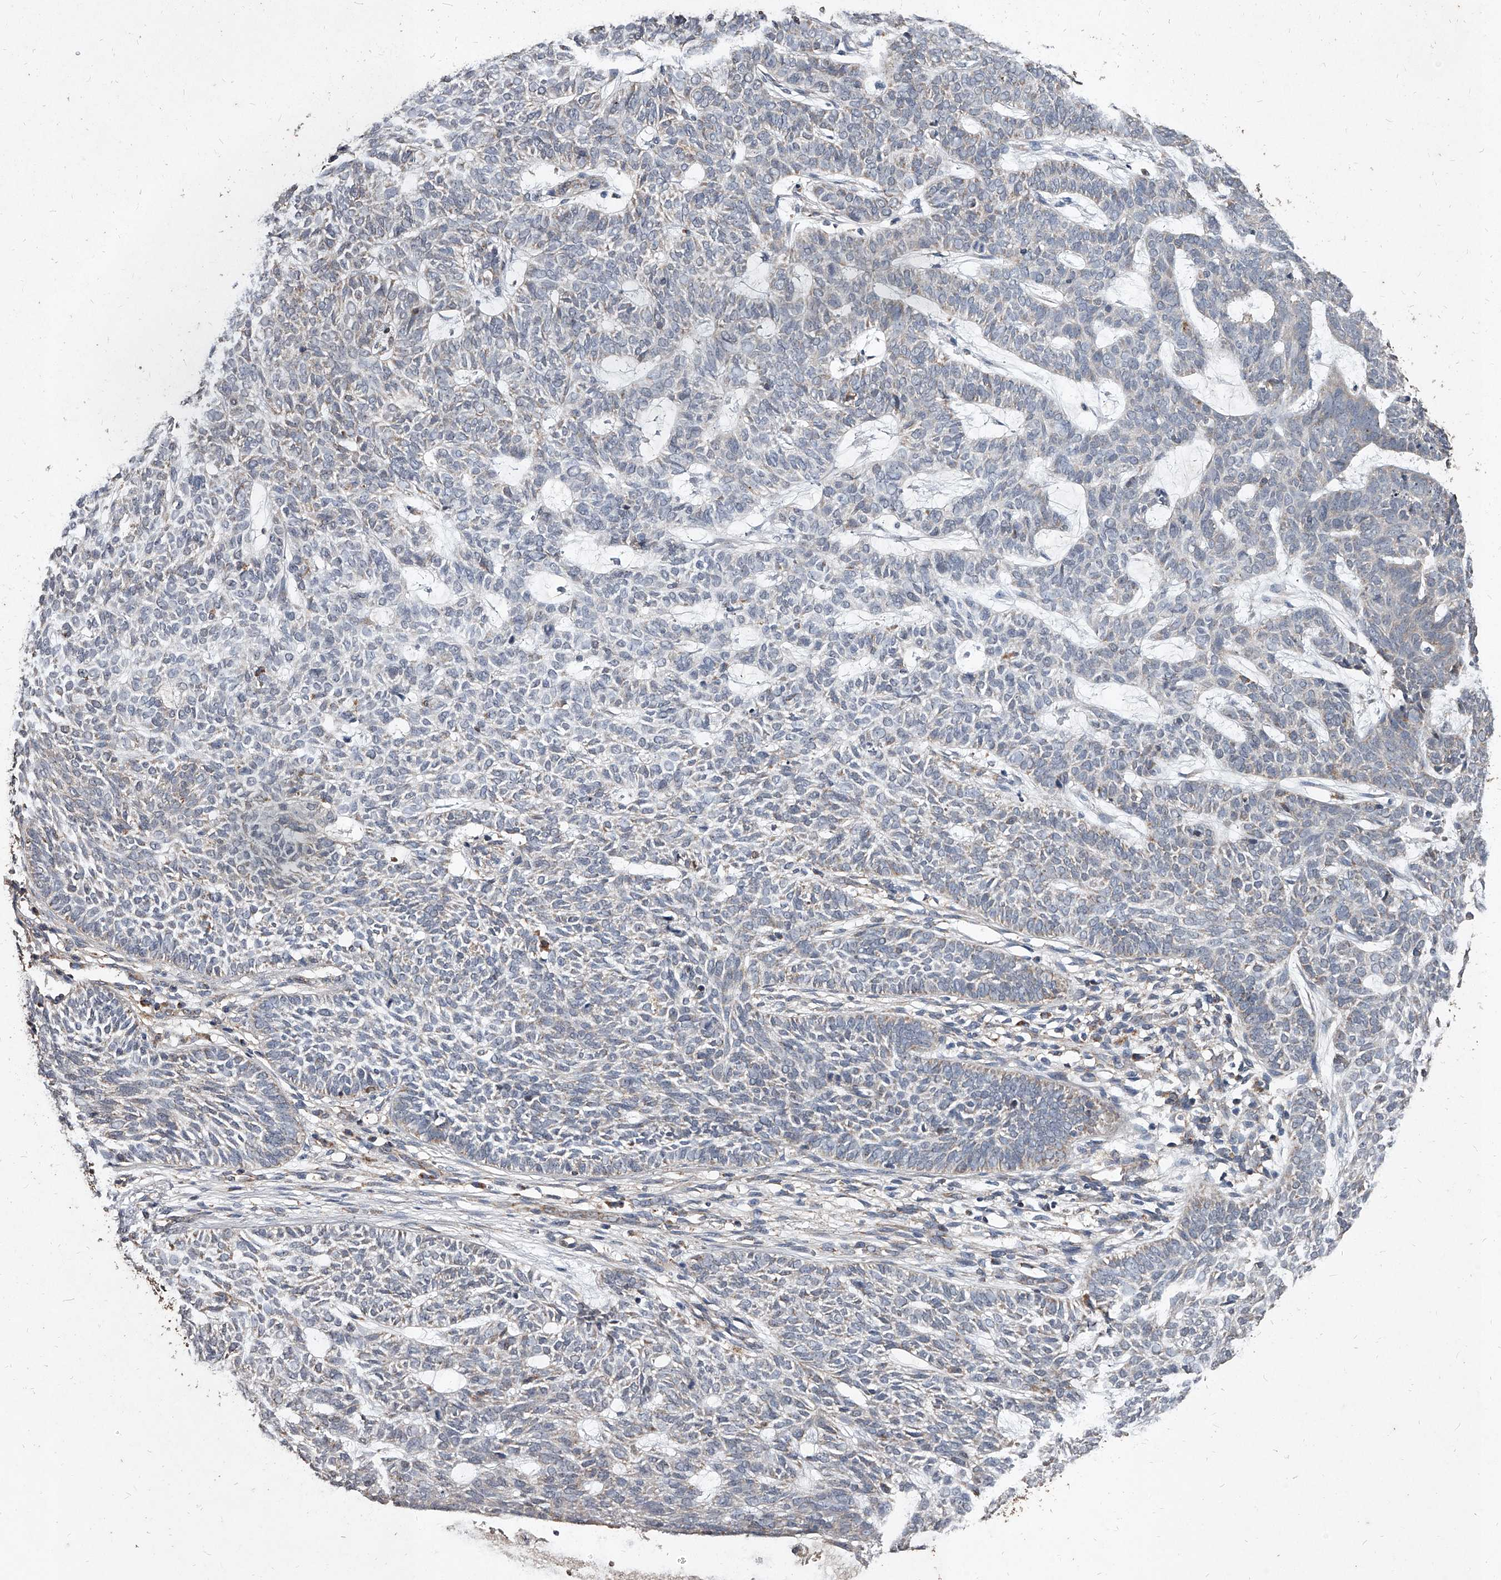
{"staining": {"intensity": "negative", "quantity": "none", "location": "none"}, "tissue": "skin cancer", "cell_type": "Tumor cells", "image_type": "cancer", "snomed": [{"axis": "morphology", "description": "Basal cell carcinoma"}, {"axis": "topography", "description": "Skin"}], "caption": "DAB (3,3'-diaminobenzidine) immunohistochemical staining of skin cancer reveals no significant staining in tumor cells.", "gene": "GPR183", "patient": {"sex": "male", "age": 87}}